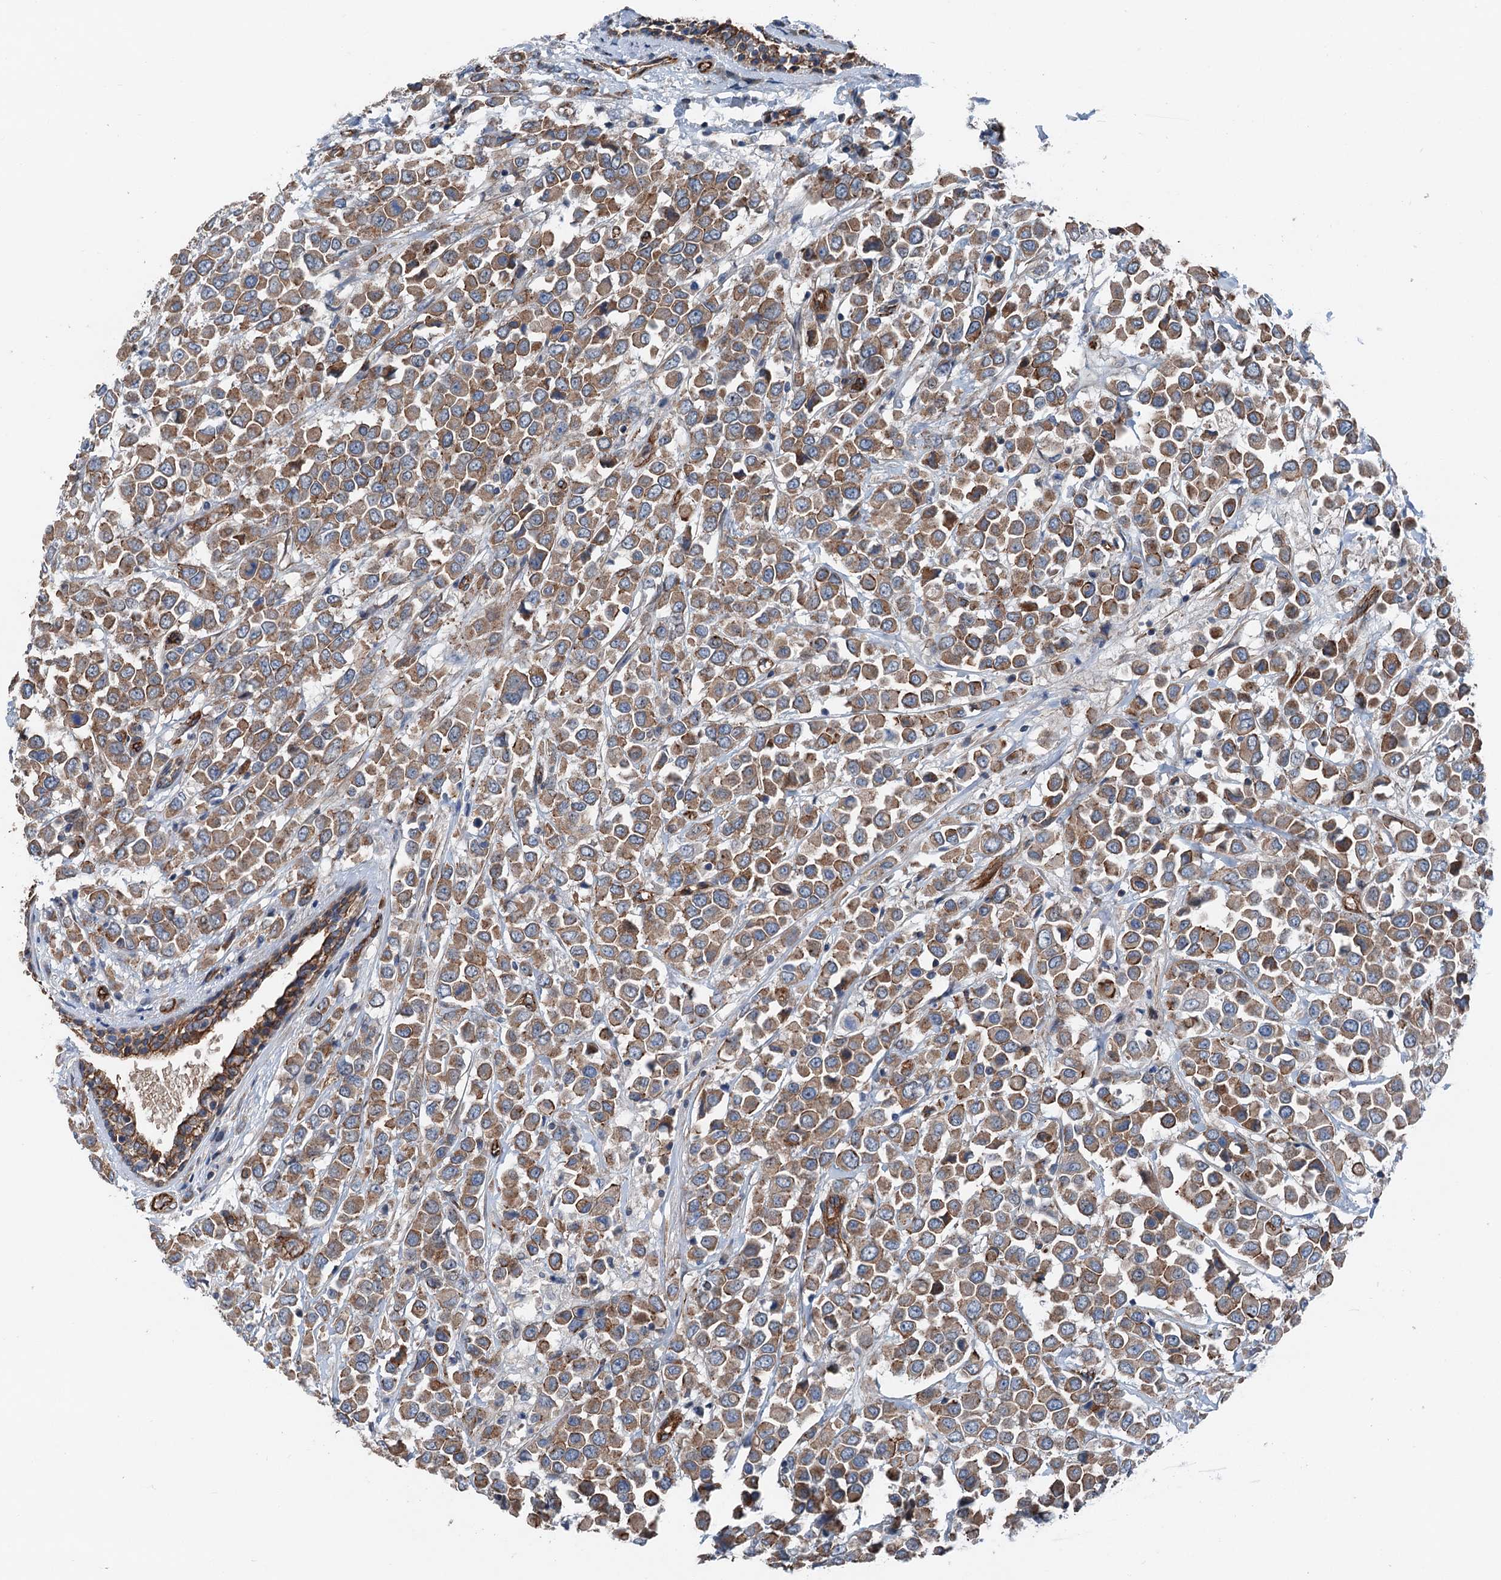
{"staining": {"intensity": "moderate", "quantity": ">75%", "location": "cytoplasmic/membranous"}, "tissue": "breast cancer", "cell_type": "Tumor cells", "image_type": "cancer", "snomed": [{"axis": "morphology", "description": "Duct carcinoma"}, {"axis": "topography", "description": "Breast"}], "caption": "Immunohistochemistry (DAB) staining of breast cancer (infiltrating ductal carcinoma) displays moderate cytoplasmic/membranous protein expression in about >75% of tumor cells.", "gene": "NMRAL1", "patient": {"sex": "female", "age": 61}}